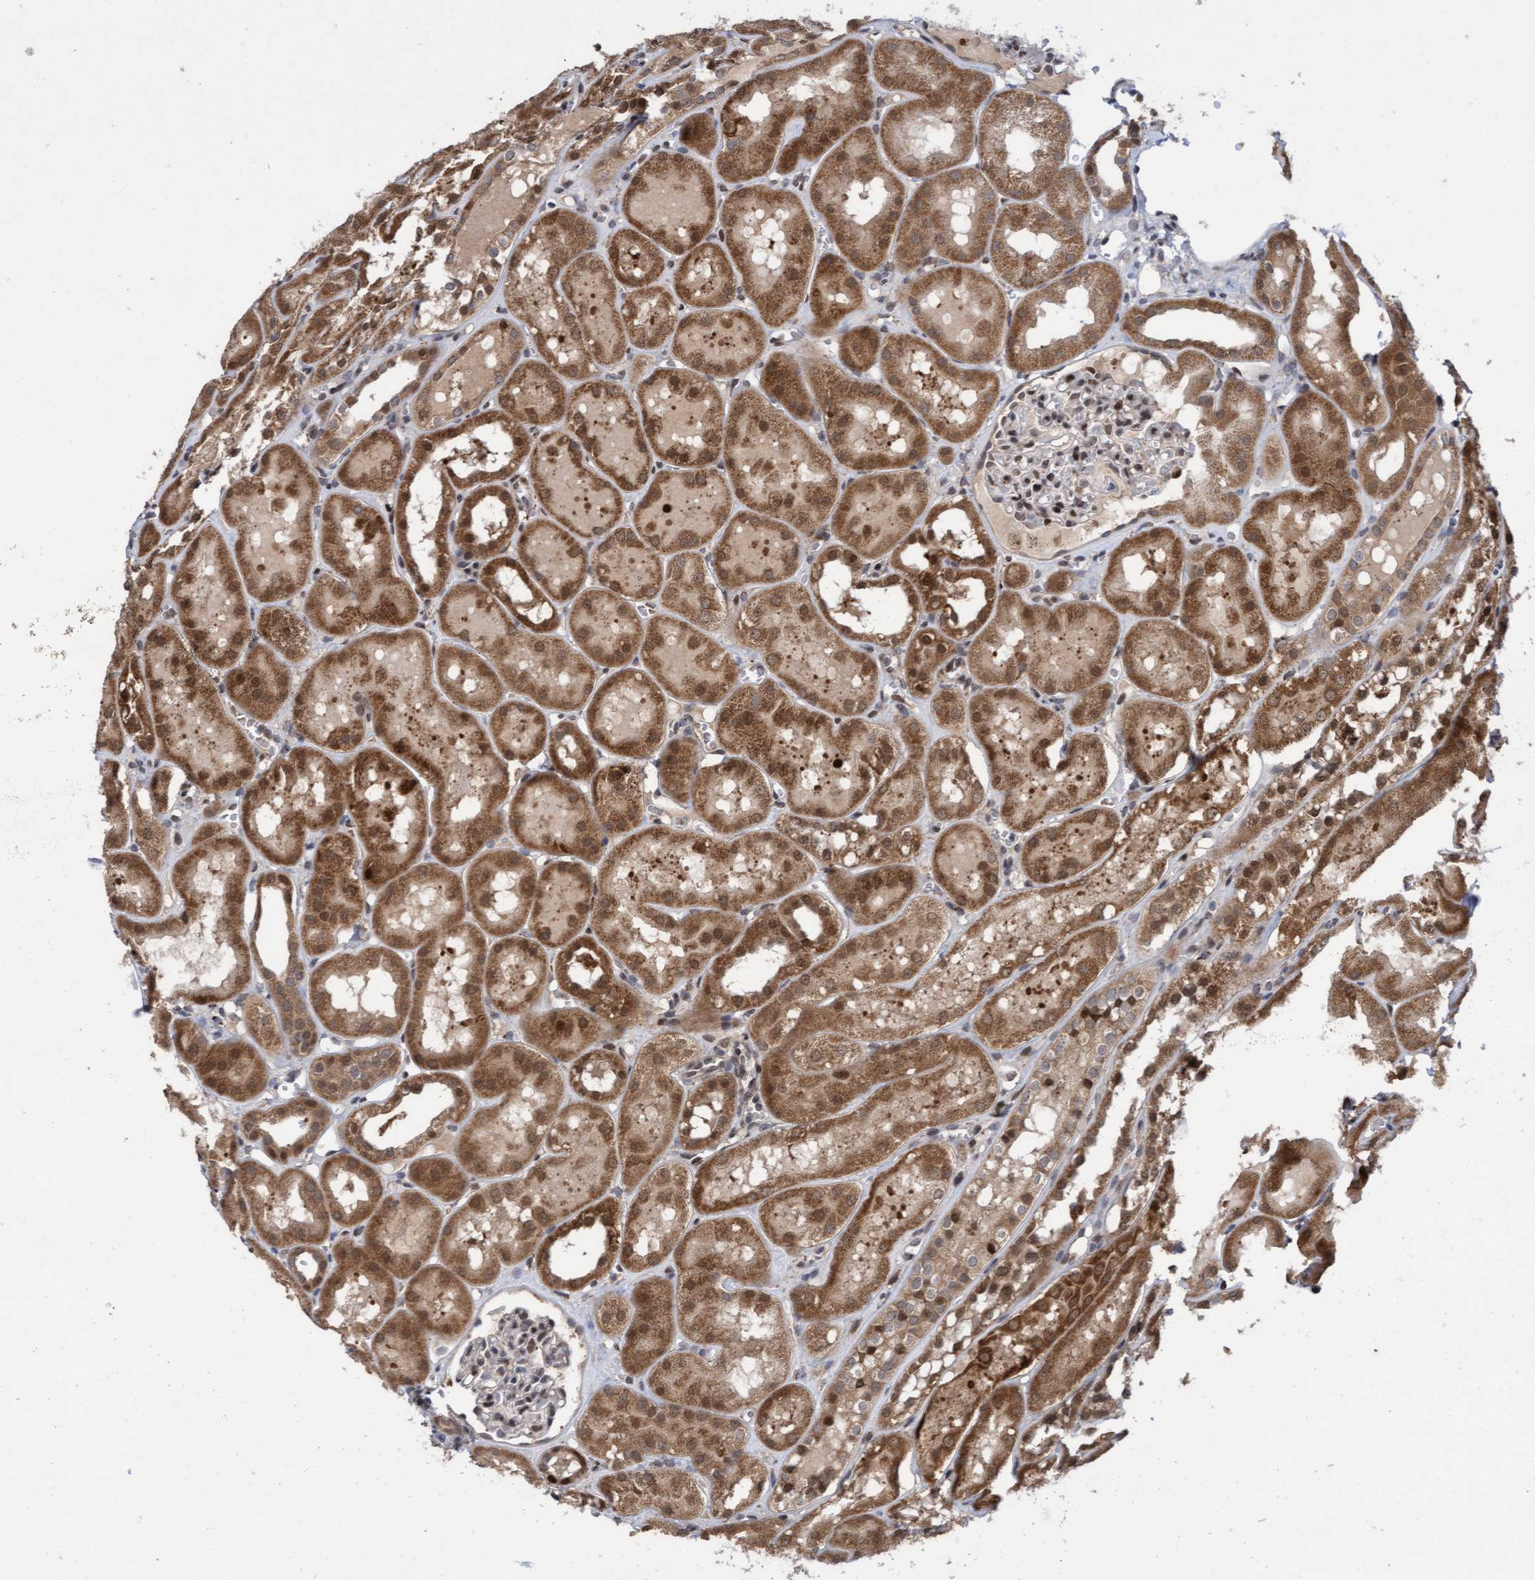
{"staining": {"intensity": "moderate", "quantity": "<25%", "location": "cytoplasmic/membranous,nuclear"}, "tissue": "kidney", "cell_type": "Cells in glomeruli", "image_type": "normal", "snomed": [{"axis": "morphology", "description": "Normal tissue, NOS"}, {"axis": "topography", "description": "Kidney"}, {"axis": "topography", "description": "Urinary bladder"}], "caption": "DAB (3,3'-diaminobenzidine) immunohistochemical staining of normal human kidney displays moderate cytoplasmic/membranous,nuclear protein positivity in about <25% of cells in glomeruli.", "gene": "TANC2", "patient": {"sex": "male", "age": 16}}